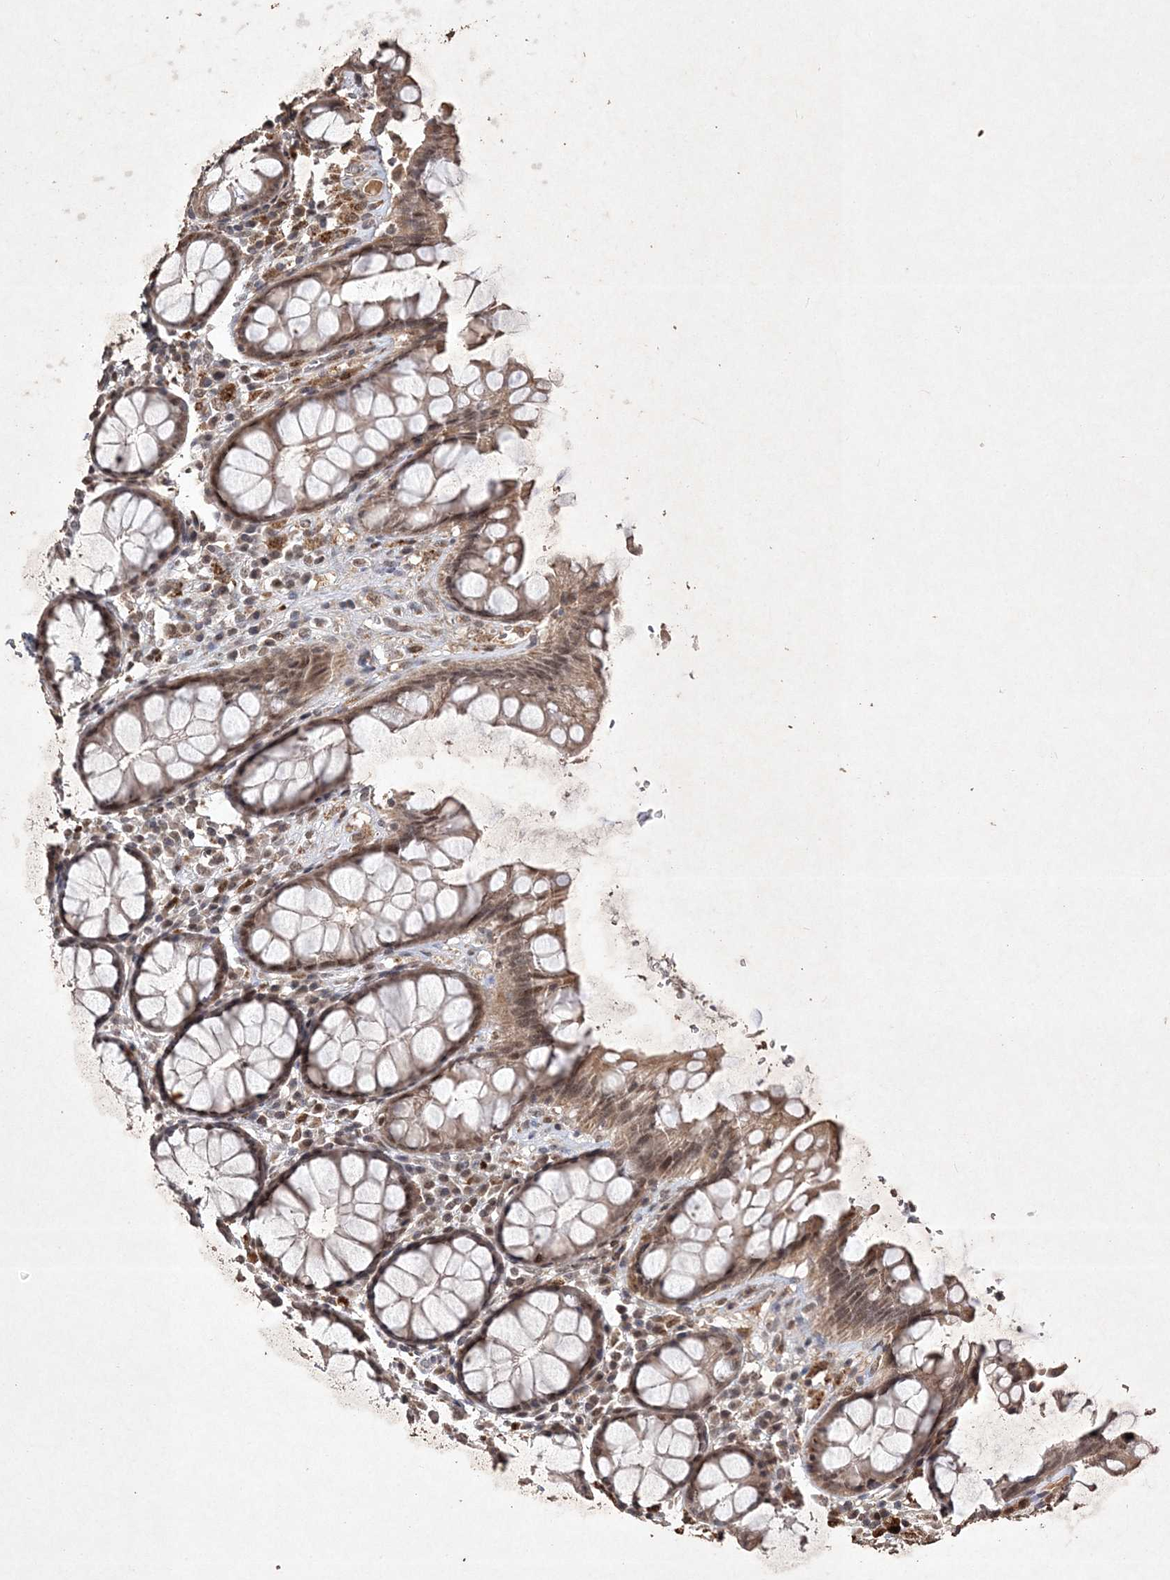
{"staining": {"intensity": "moderate", "quantity": ">75%", "location": "nuclear"}, "tissue": "rectum", "cell_type": "Glandular cells", "image_type": "normal", "snomed": [{"axis": "morphology", "description": "Normal tissue, NOS"}, {"axis": "topography", "description": "Rectum"}], "caption": "An immunohistochemistry (IHC) photomicrograph of unremarkable tissue is shown. Protein staining in brown labels moderate nuclear positivity in rectum within glandular cells. The staining was performed using DAB (3,3'-diaminobenzidine), with brown indicating positive protein expression. Nuclei are stained blue with hematoxylin.", "gene": "C3orf38", "patient": {"sex": "male", "age": 64}}